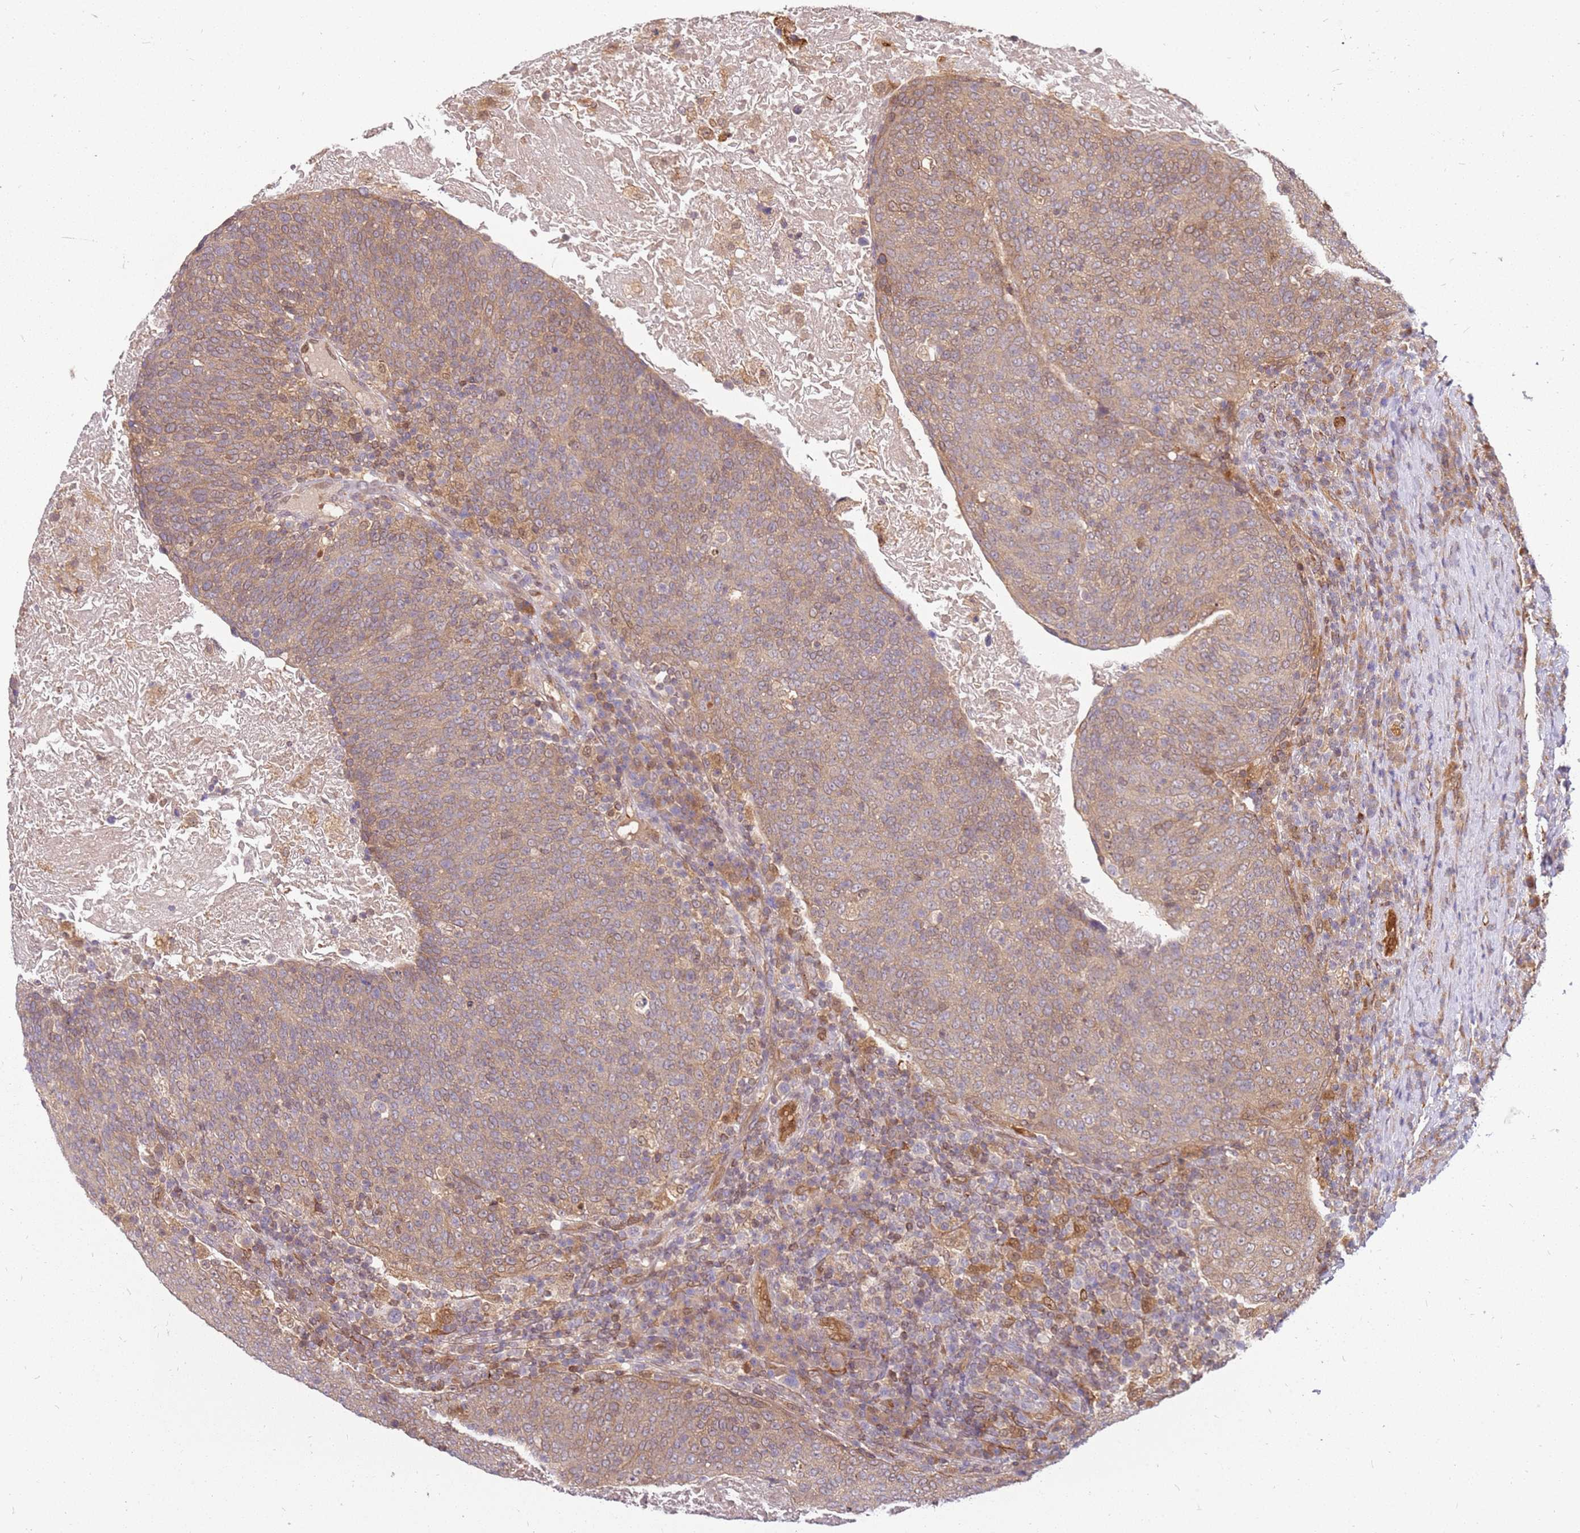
{"staining": {"intensity": "moderate", "quantity": ">75%", "location": "cytoplasmic/membranous"}, "tissue": "head and neck cancer", "cell_type": "Tumor cells", "image_type": "cancer", "snomed": [{"axis": "morphology", "description": "Squamous cell carcinoma, NOS"}, {"axis": "morphology", "description": "Squamous cell carcinoma, metastatic, NOS"}, {"axis": "topography", "description": "Lymph node"}, {"axis": "topography", "description": "Head-Neck"}], "caption": "Head and neck metastatic squamous cell carcinoma stained for a protein (brown) shows moderate cytoplasmic/membranous positive expression in approximately >75% of tumor cells.", "gene": "NUDT14", "patient": {"sex": "male", "age": 62}}